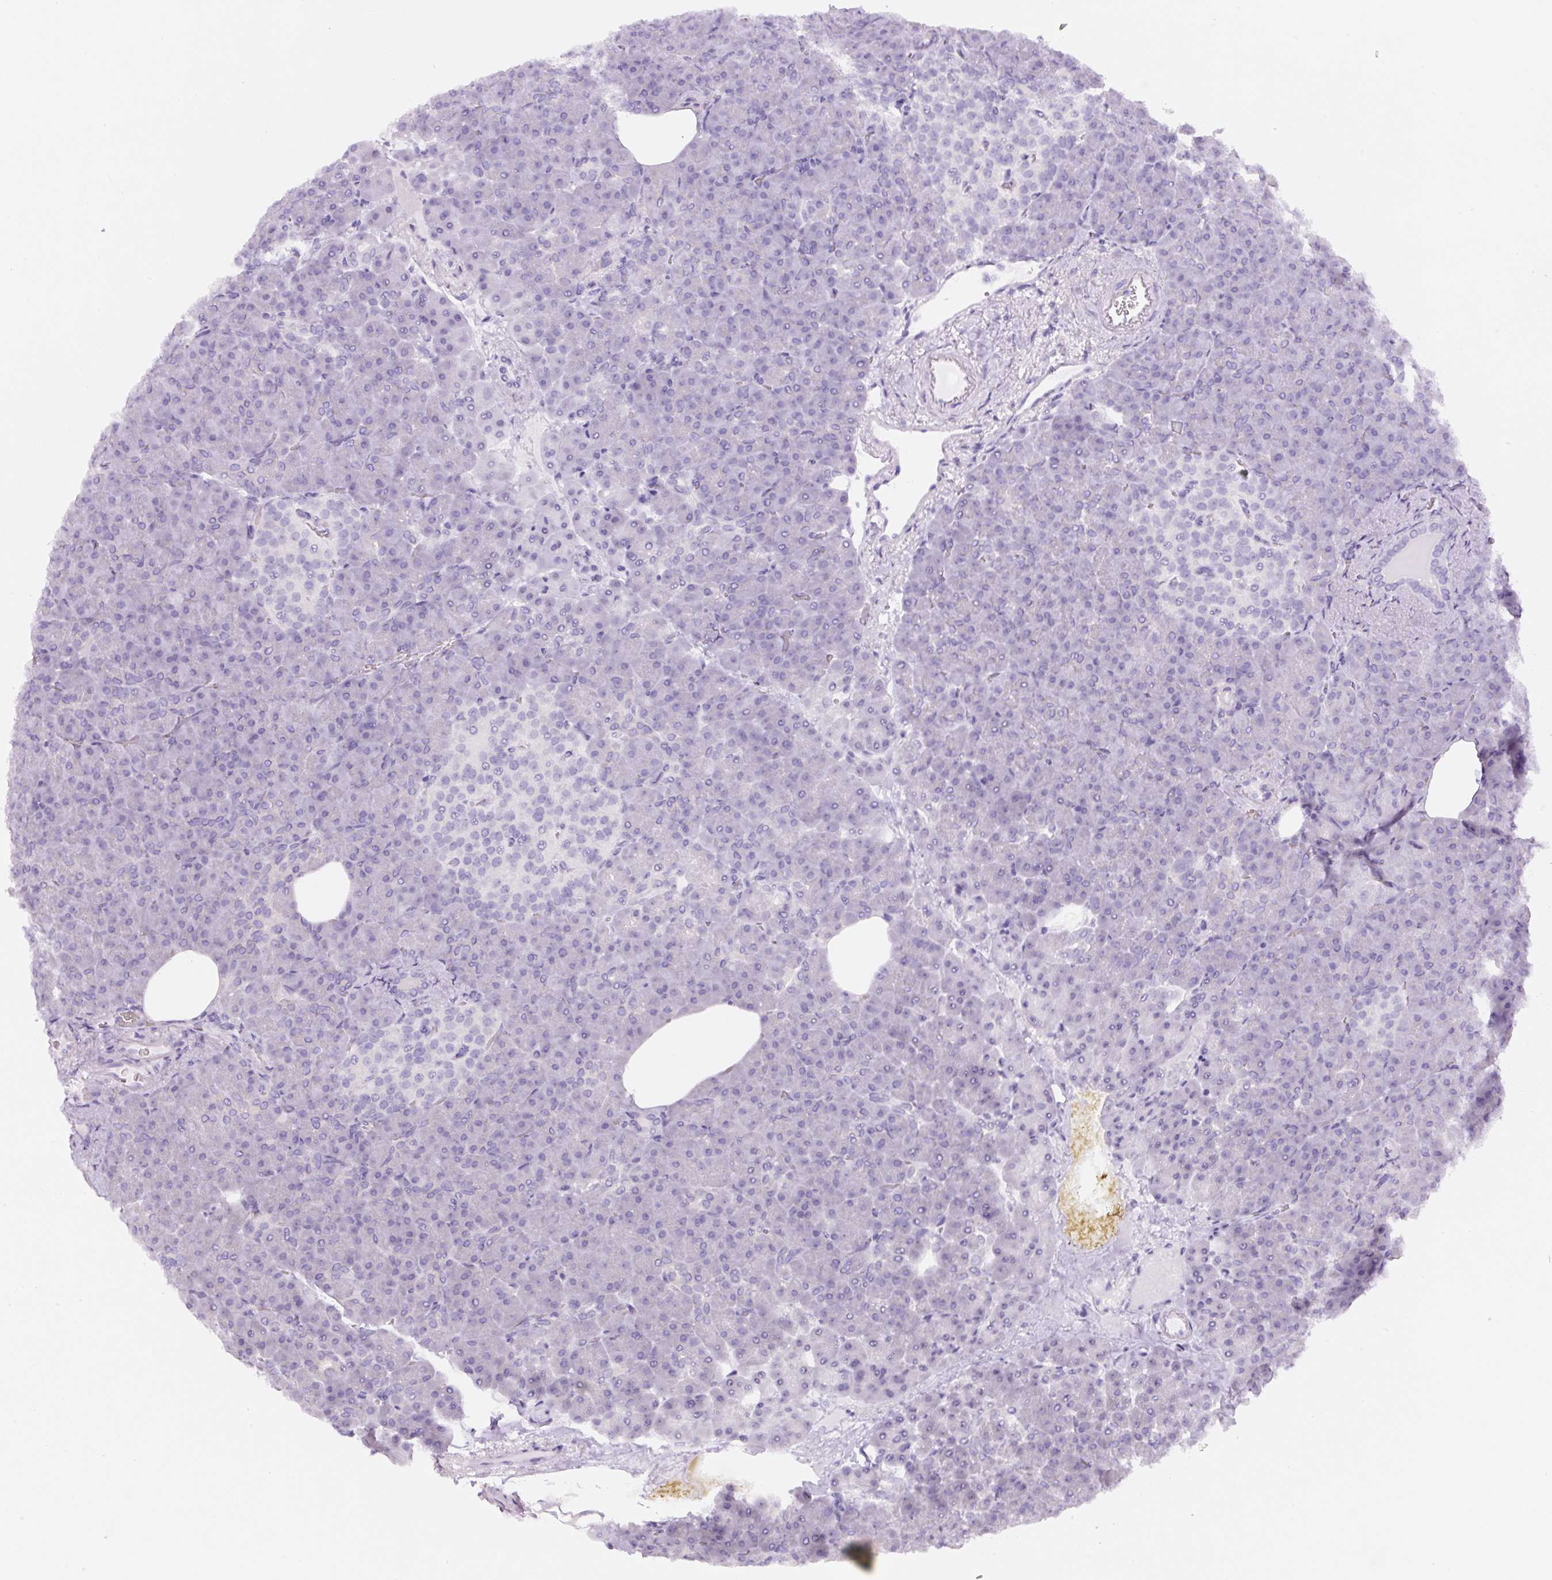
{"staining": {"intensity": "negative", "quantity": "none", "location": "none"}, "tissue": "pancreas", "cell_type": "Exocrine glandular cells", "image_type": "normal", "snomed": [{"axis": "morphology", "description": "Normal tissue, NOS"}, {"axis": "topography", "description": "Pancreas"}], "caption": "High magnification brightfield microscopy of benign pancreas stained with DAB (3,3'-diaminobenzidine) (brown) and counterstained with hematoxylin (blue): exocrine glandular cells show no significant positivity. Nuclei are stained in blue.", "gene": "TMEM151B", "patient": {"sex": "female", "age": 74}}